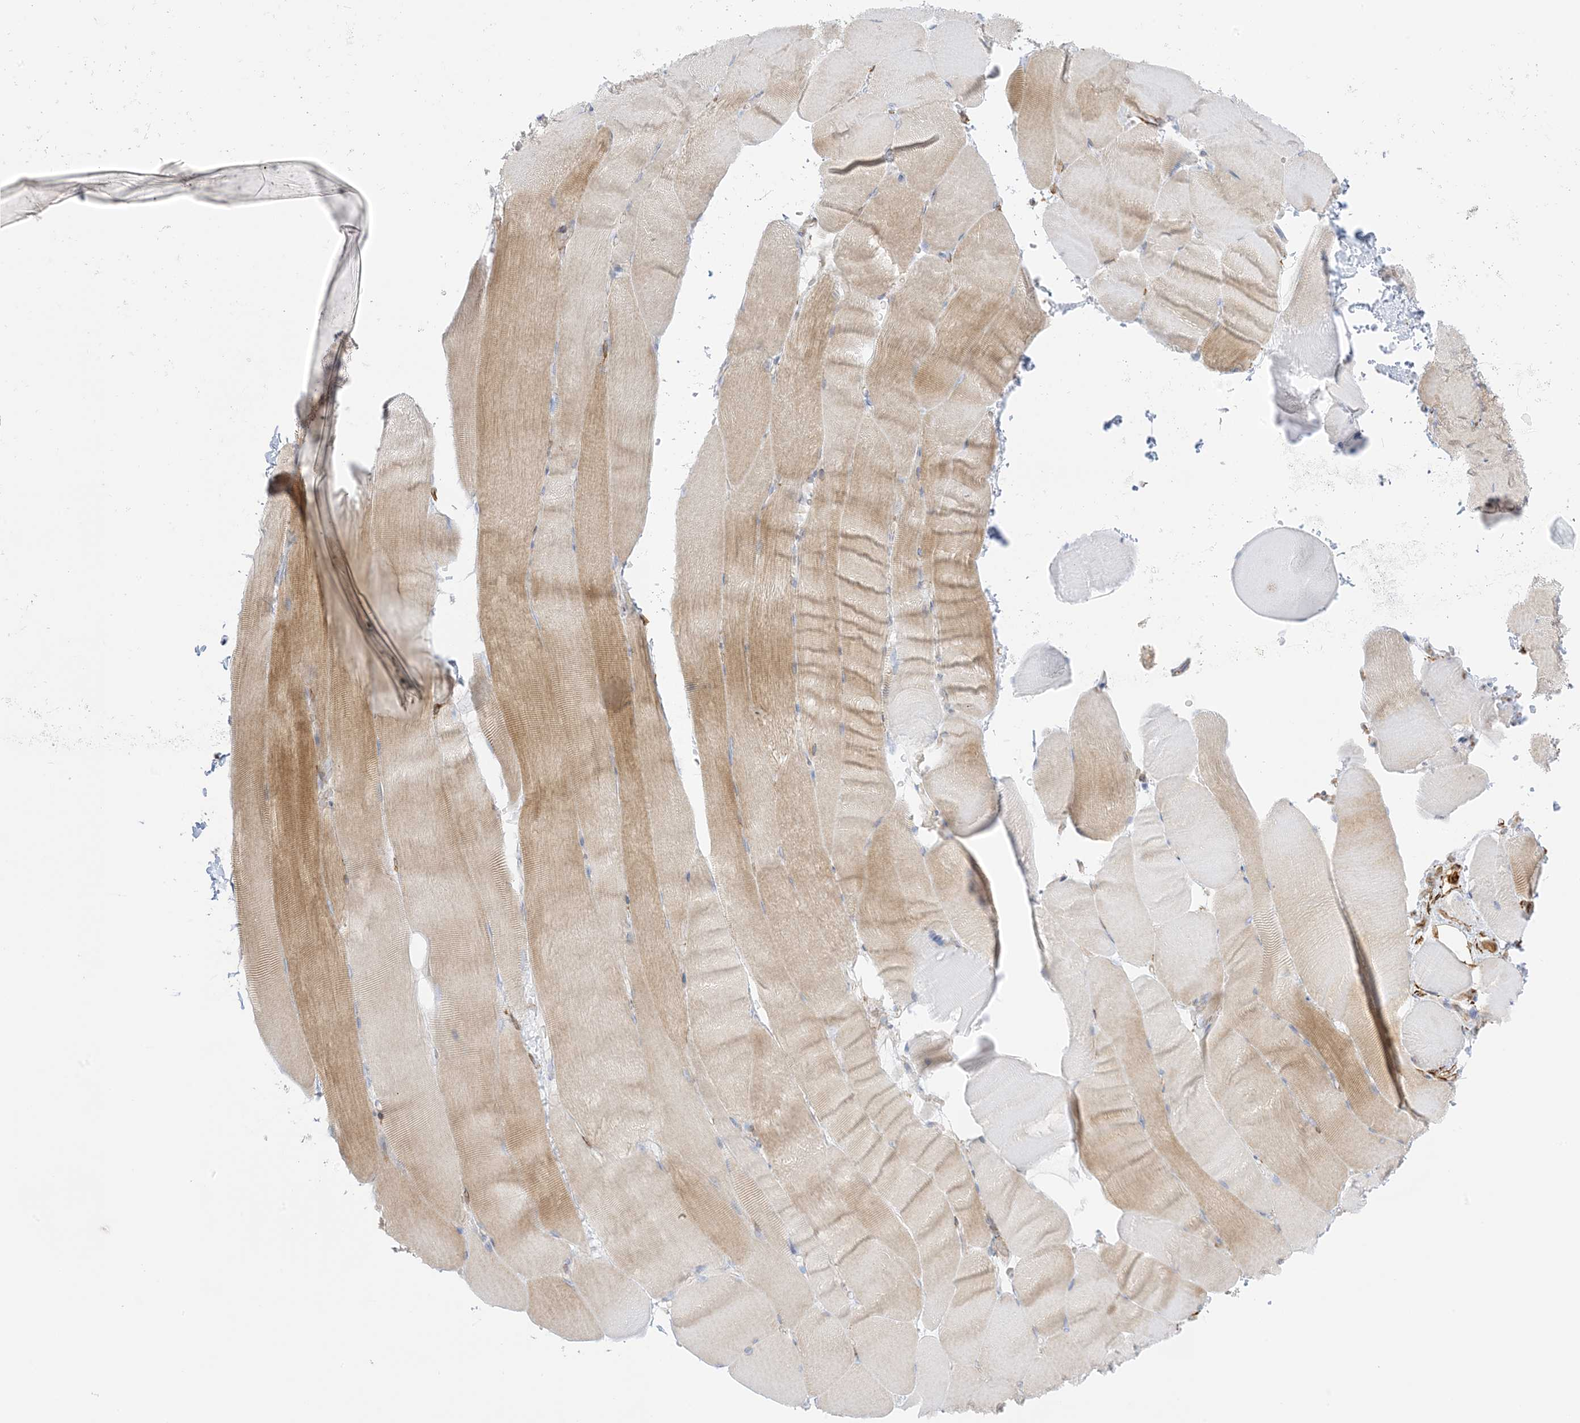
{"staining": {"intensity": "weak", "quantity": "25%-75%", "location": "cytoplasmic/membranous"}, "tissue": "skeletal muscle", "cell_type": "Myocytes", "image_type": "normal", "snomed": [{"axis": "morphology", "description": "Normal tissue, NOS"}, {"axis": "topography", "description": "Skeletal muscle"}, {"axis": "topography", "description": "Parathyroid gland"}], "caption": "Skeletal muscle was stained to show a protein in brown. There is low levels of weak cytoplasmic/membranous staining in approximately 25%-75% of myocytes. Ihc stains the protein of interest in brown and the nuclei are stained blue.", "gene": "PID1", "patient": {"sex": "female", "age": 37}}